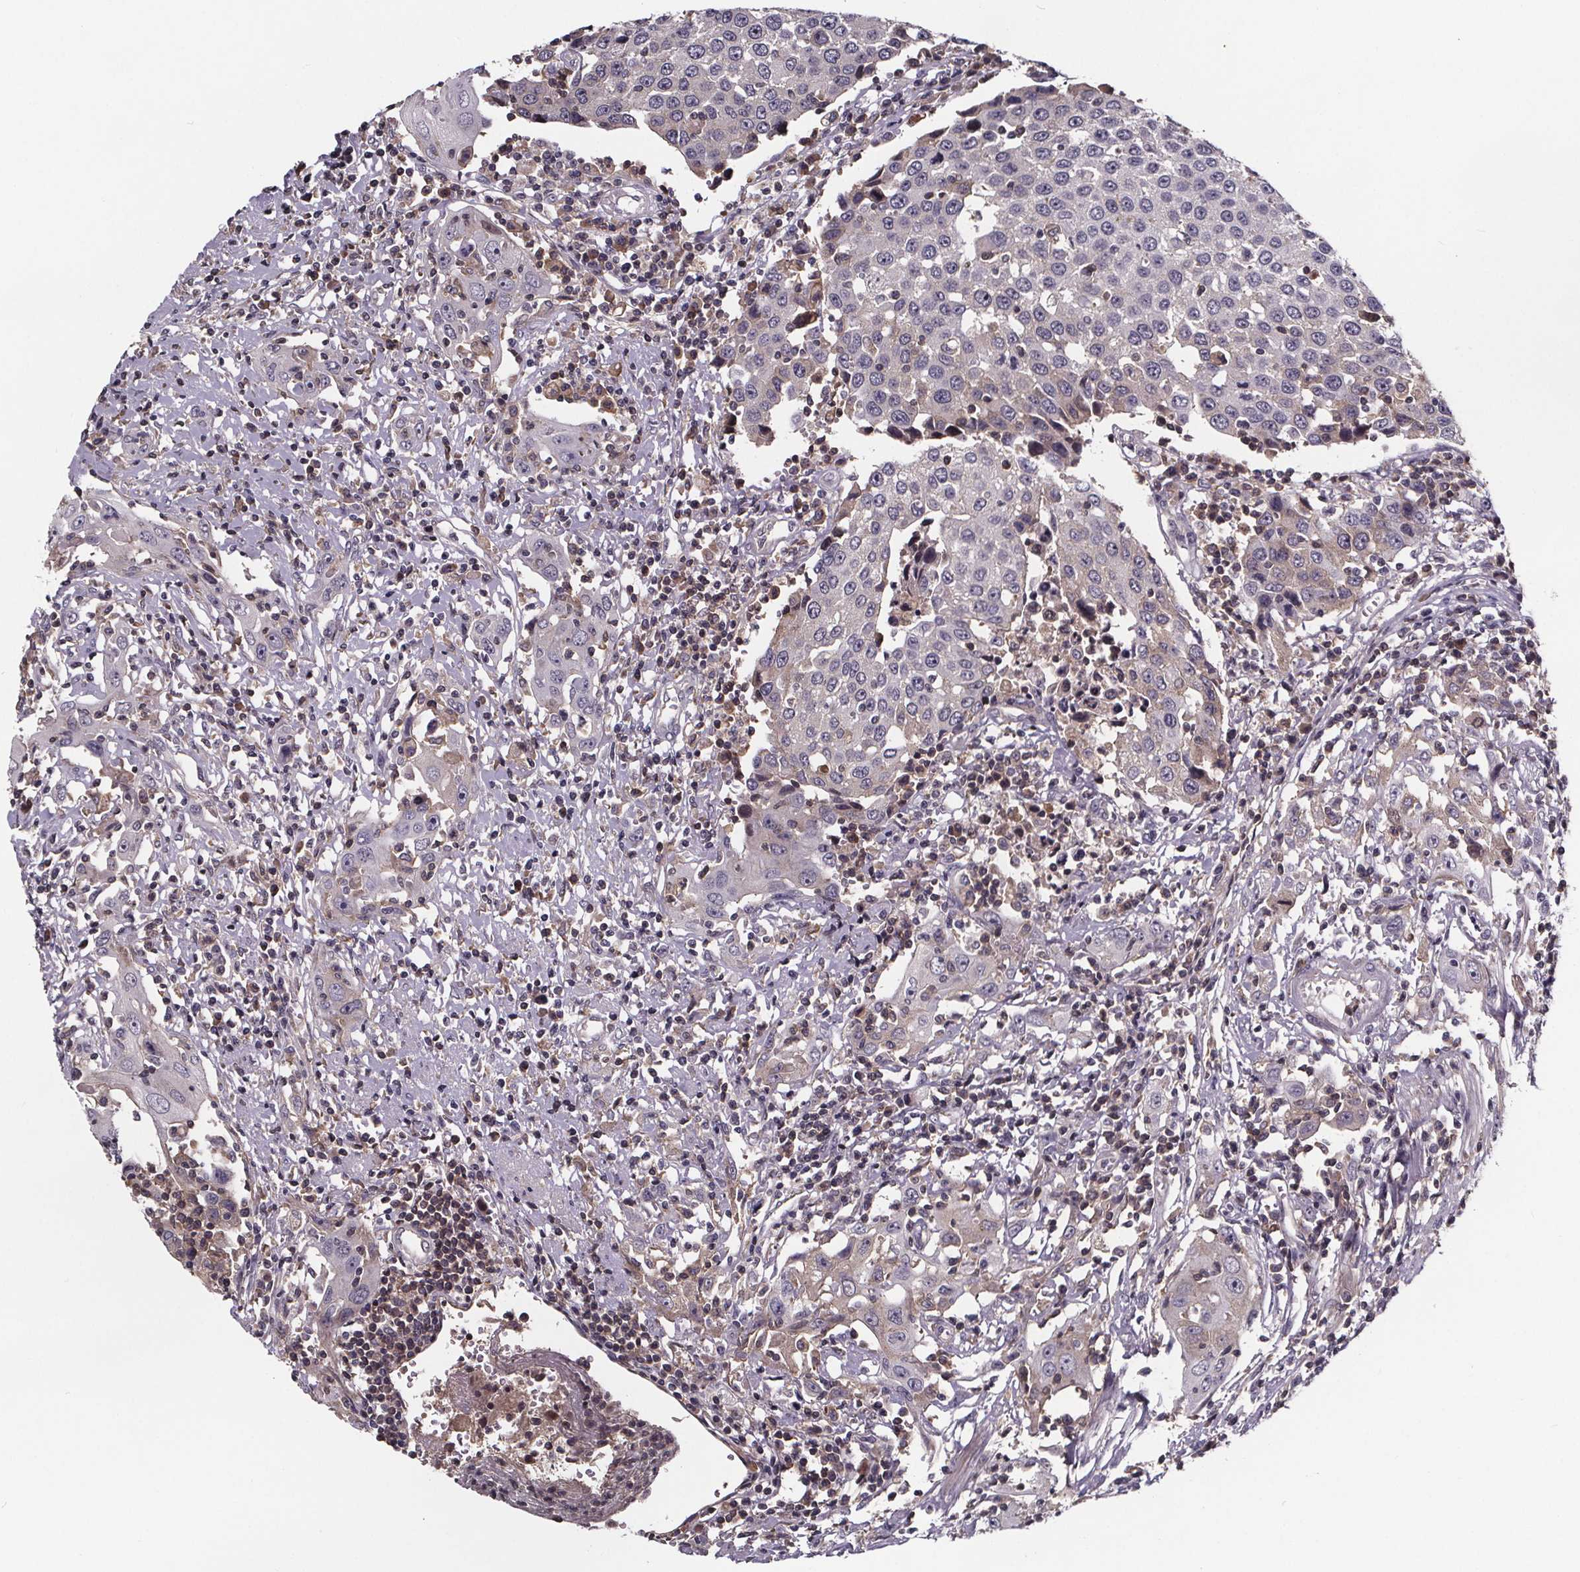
{"staining": {"intensity": "weak", "quantity": "<25%", "location": "cytoplasmic/membranous"}, "tissue": "urothelial cancer", "cell_type": "Tumor cells", "image_type": "cancer", "snomed": [{"axis": "morphology", "description": "Urothelial carcinoma, High grade"}, {"axis": "topography", "description": "Urinary bladder"}], "caption": "Immunohistochemical staining of human high-grade urothelial carcinoma shows no significant positivity in tumor cells.", "gene": "NPHP4", "patient": {"sex": "female", "age": 85}}